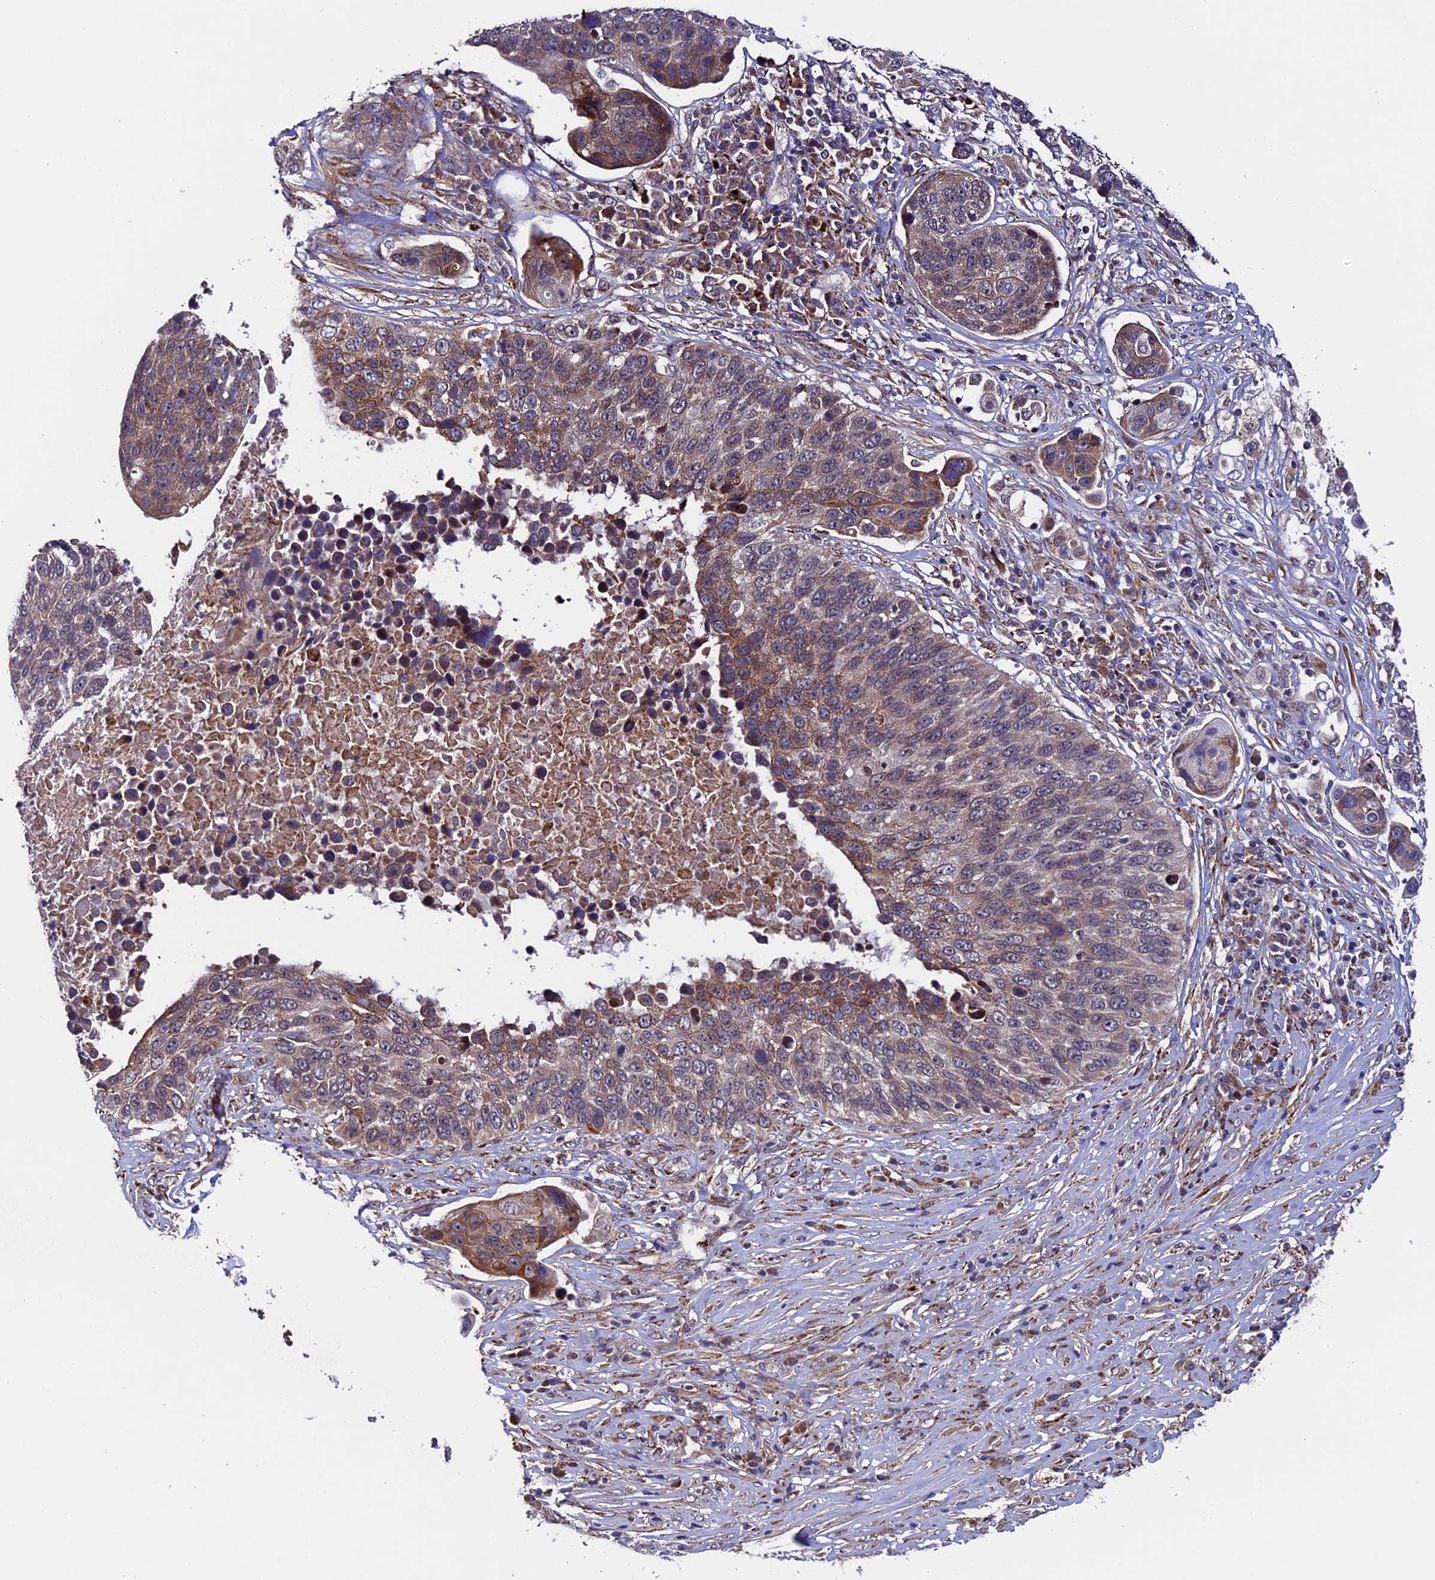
{"staining": {"intensity": "weak", "quantity": ">75%", "location": "cytoplasmic/membranous"}, "tissue": "lung cancer", "cell_type": "Tumor cells", "image_type": "cancer", "snomed": [{"axis": "morphology", "description": "Squamous cell carcinoma, NOS"}, {"axis": "topography", "description": "Lung"}], "caption": "Brown immunohistochemical staining in lung cancer displays weak cytoplasmic/membranous positivity in about >75% of tumor cells. (IHC, brightfield microscopy, high magnification).", "gene": "RNF17", "patient": {"sex": "male", "age": 66}}